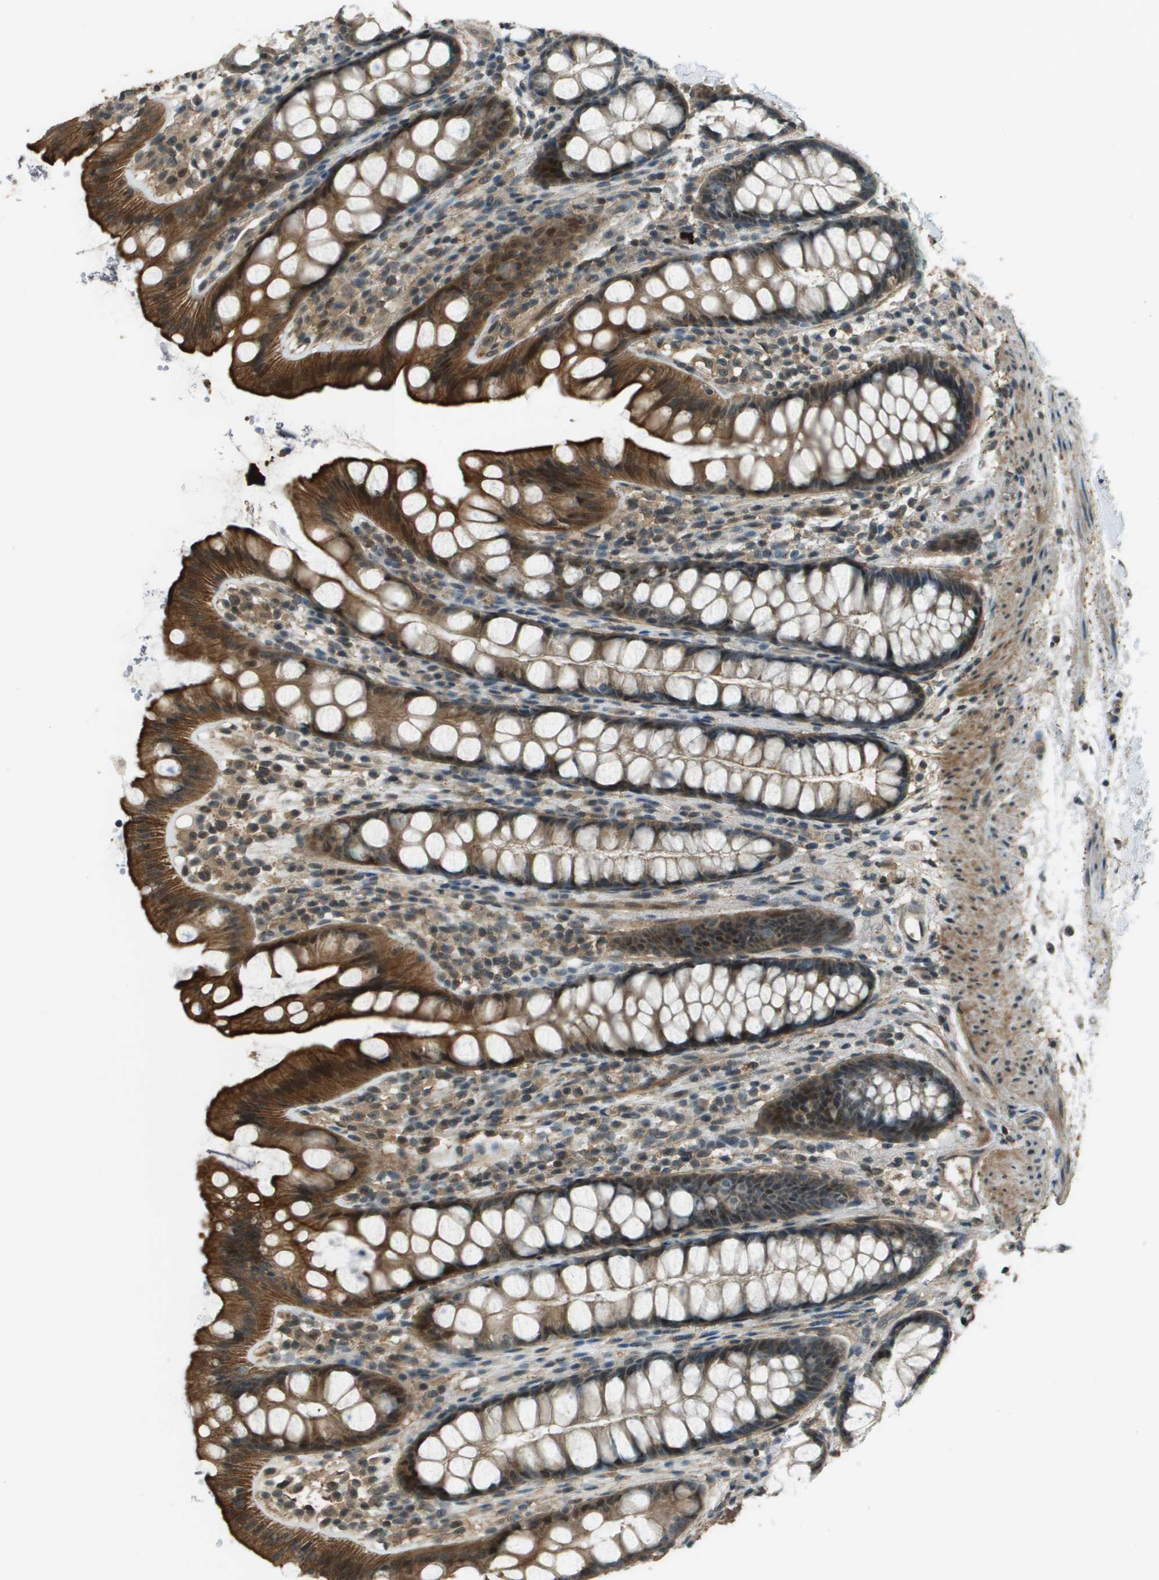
{"staining": {"intensity": "strong", "quantity": "25%-75%", "location": "cytoplasmic/membranous"}, "tissue": "rectum", "cell_type": "Glandular cells", "image_type": "normal", "snomed": [{"axis": "morphology", "description": "Normal tissue, NOS"}, {"axis": "topography", "description": "Rectum"}], "caption": "A micrograph of rectum stained for a protein reveals strong cytoplasmic/membranous brown staining in glandular cells. (Brightfield microscopy of DAB IHC at high magnification).", "gene": "SDC3", "patient": {"sex": "female", "age": 65}}